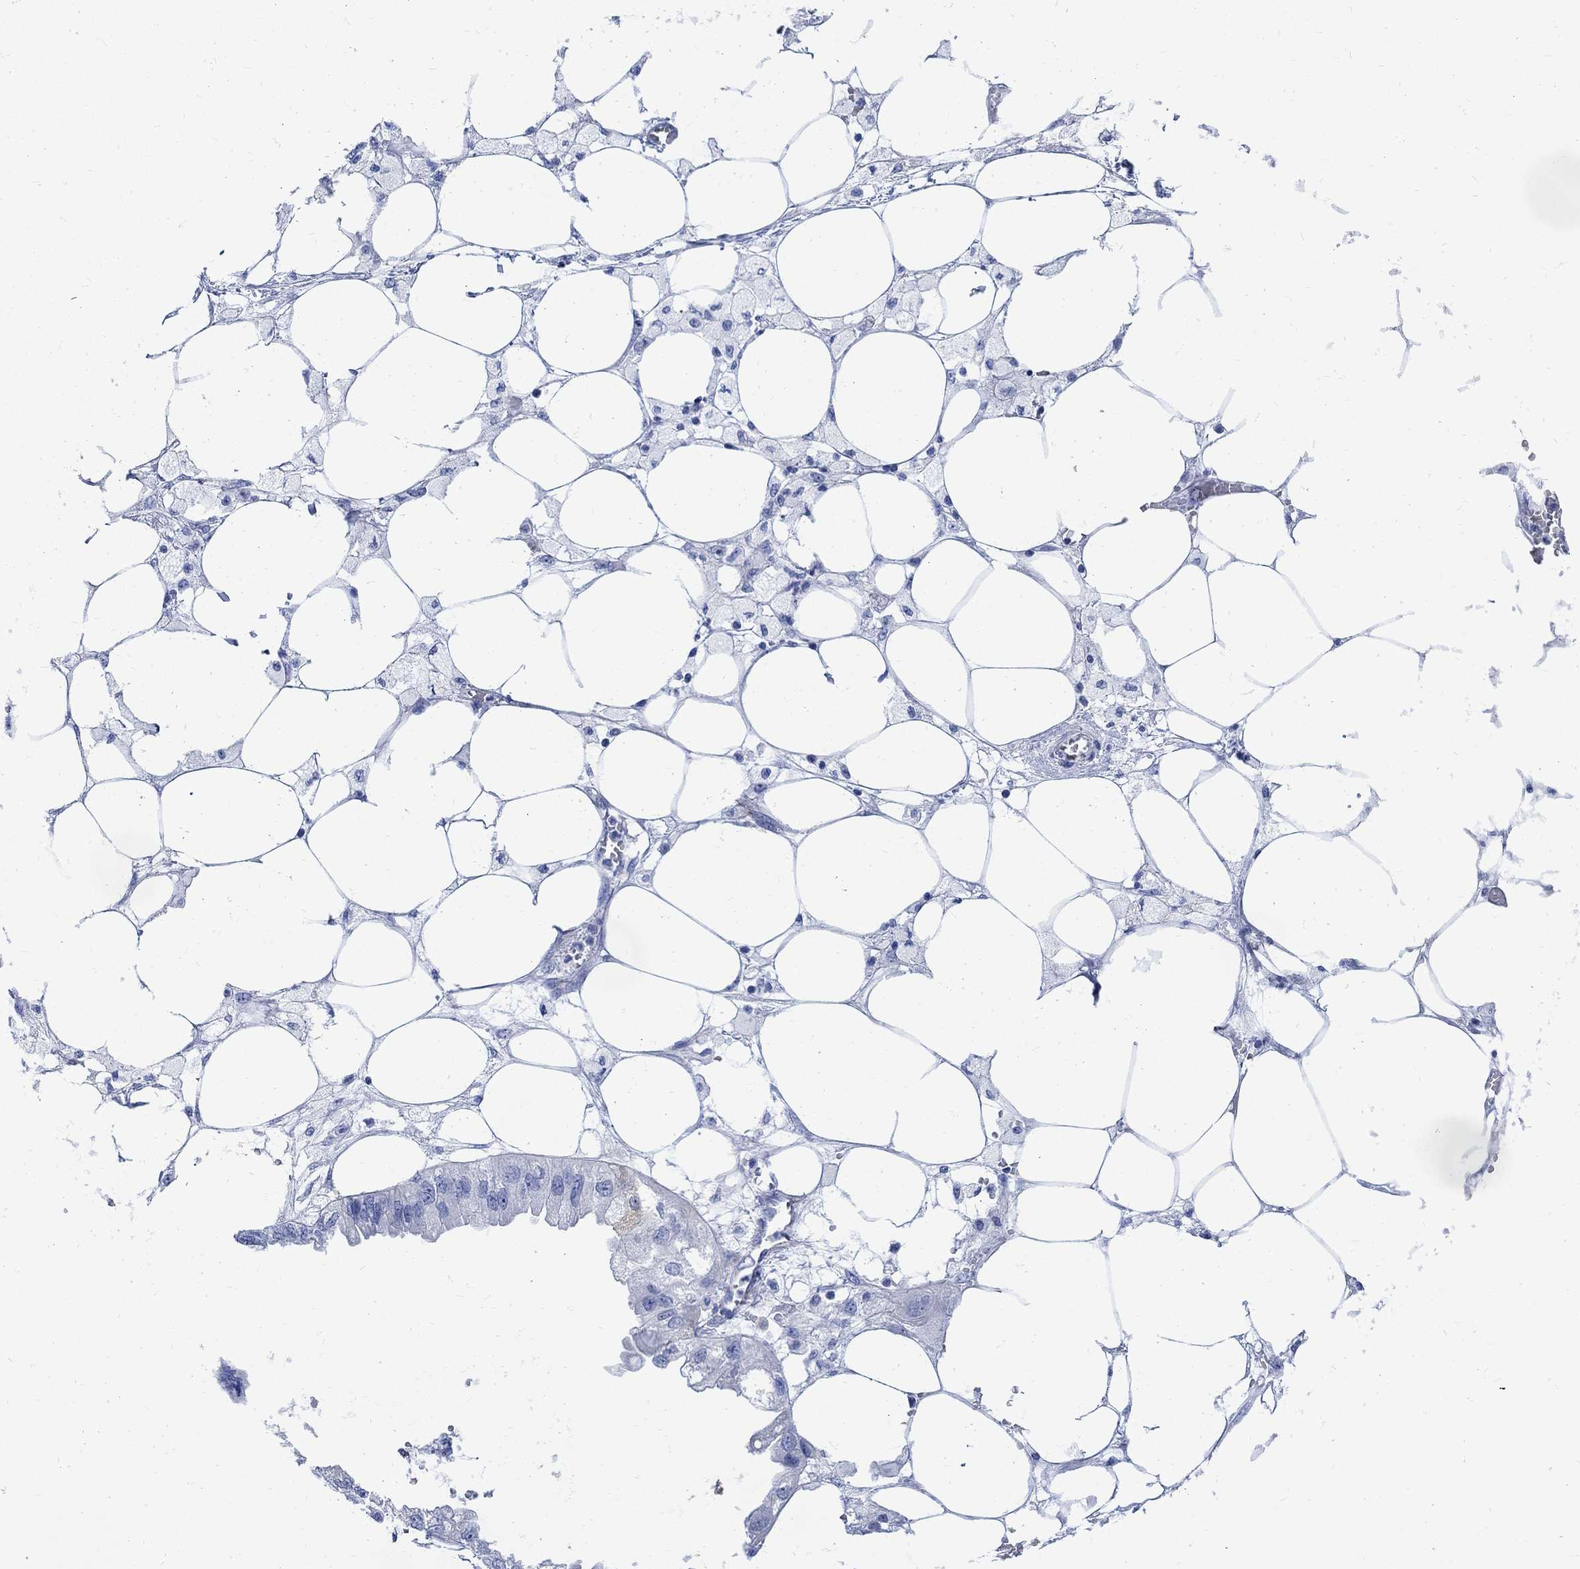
{"staining": {"intensity": "negative", "quantity": "none", "location": "none"}, "tissue": "endometrial cancer", "cell_type": "Tumor cells", "image_type": "cancer", "snomed": [{"axis": "morphology", "description": "Adenocarcinoma, NOS"}, {"axis": "morphology", "description": "Adenocarcinoma, metastatic, NOS"}, {"axis": "topography", "description": "Adipose tissue"}, {"axis": "topography", "description": "Endometrium"}], "caption": "Histopathology image shows no protein positivity in tumor cells of endometrial metastatic adenocarcinoma tissue. (DAB immunohistochemistry (IHC), high magnification).", "gene": "CPLX2", "patient": {"sex": "female", "age": 67}}